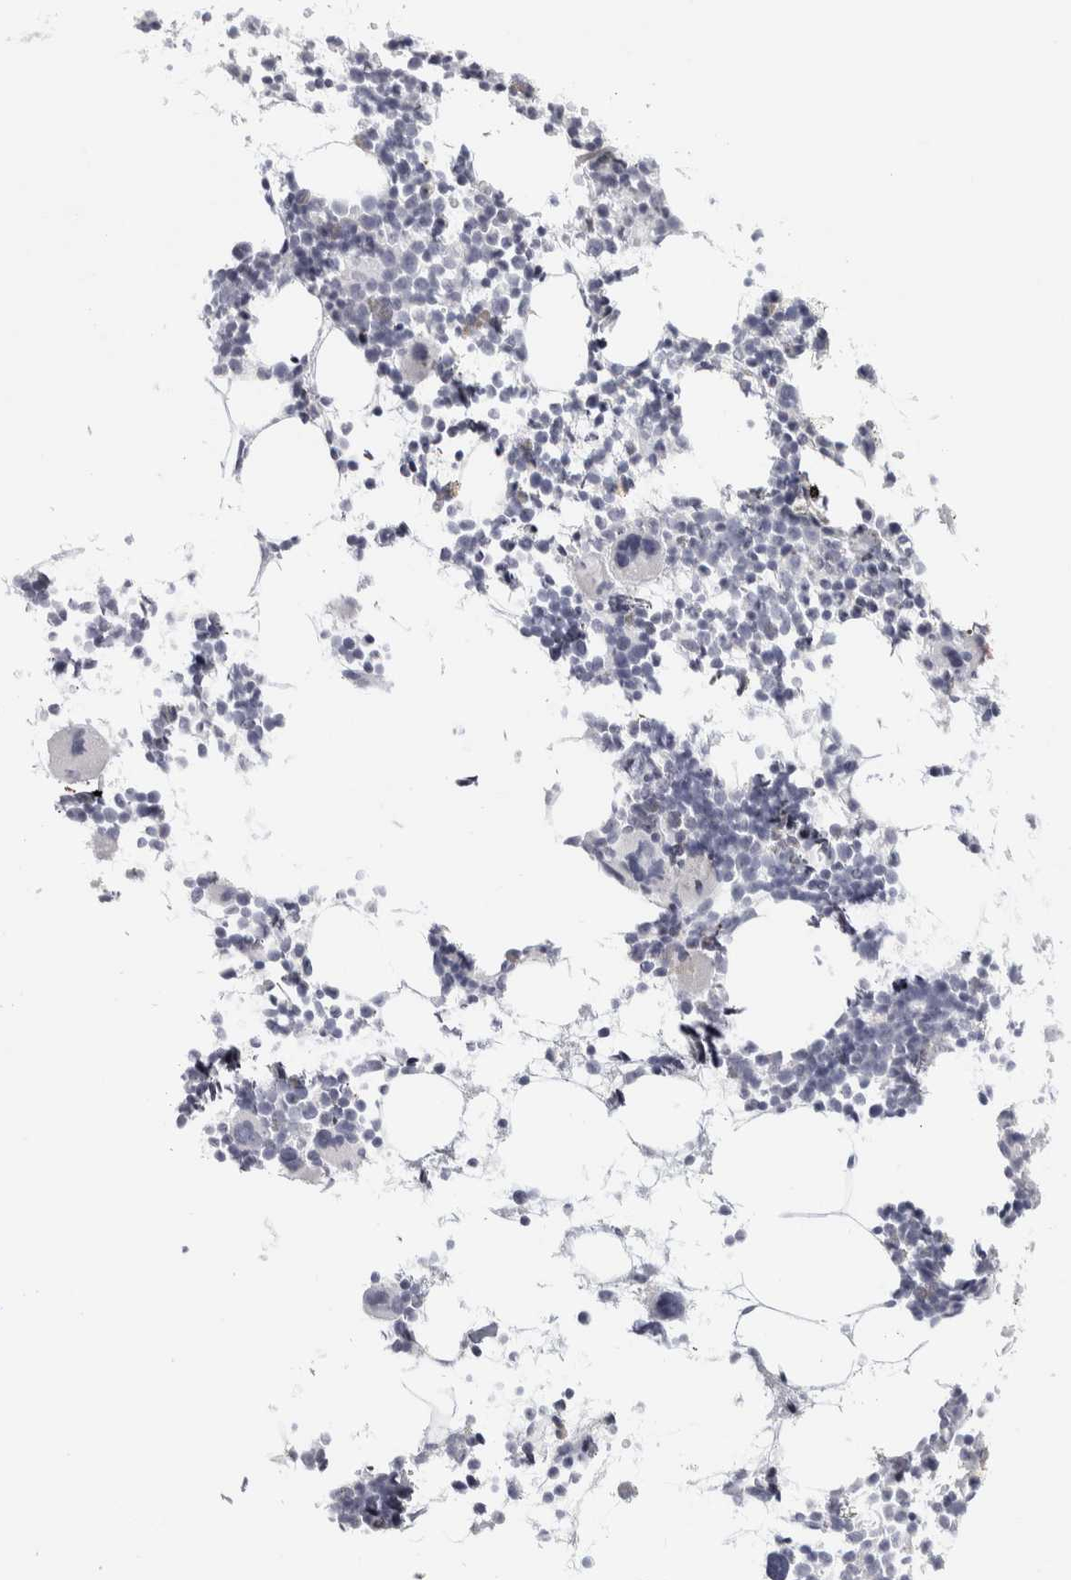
{"staining": {"intensity": "negative", "quantity": "none", "location": "none"}, "tissue": "bone marrow", "cell_type": "Hematopoietic cells", "image_type": "normal", "snomed": [{"axis": "morphology", "description": "Normal tissue, NOS"}, {"axis": "morphology", "description": "Inflammation, NOS"}, {"axis": "topography", "description": "Bone marrow"}], "caption": "Immunohistochemistry image of benign bone marrow: bone marrow stained with DAB shows no significant protein staining in hematopoietic cells.", "gene": "RPH3AL", "patient": {"sex": "male", "age": 78}}